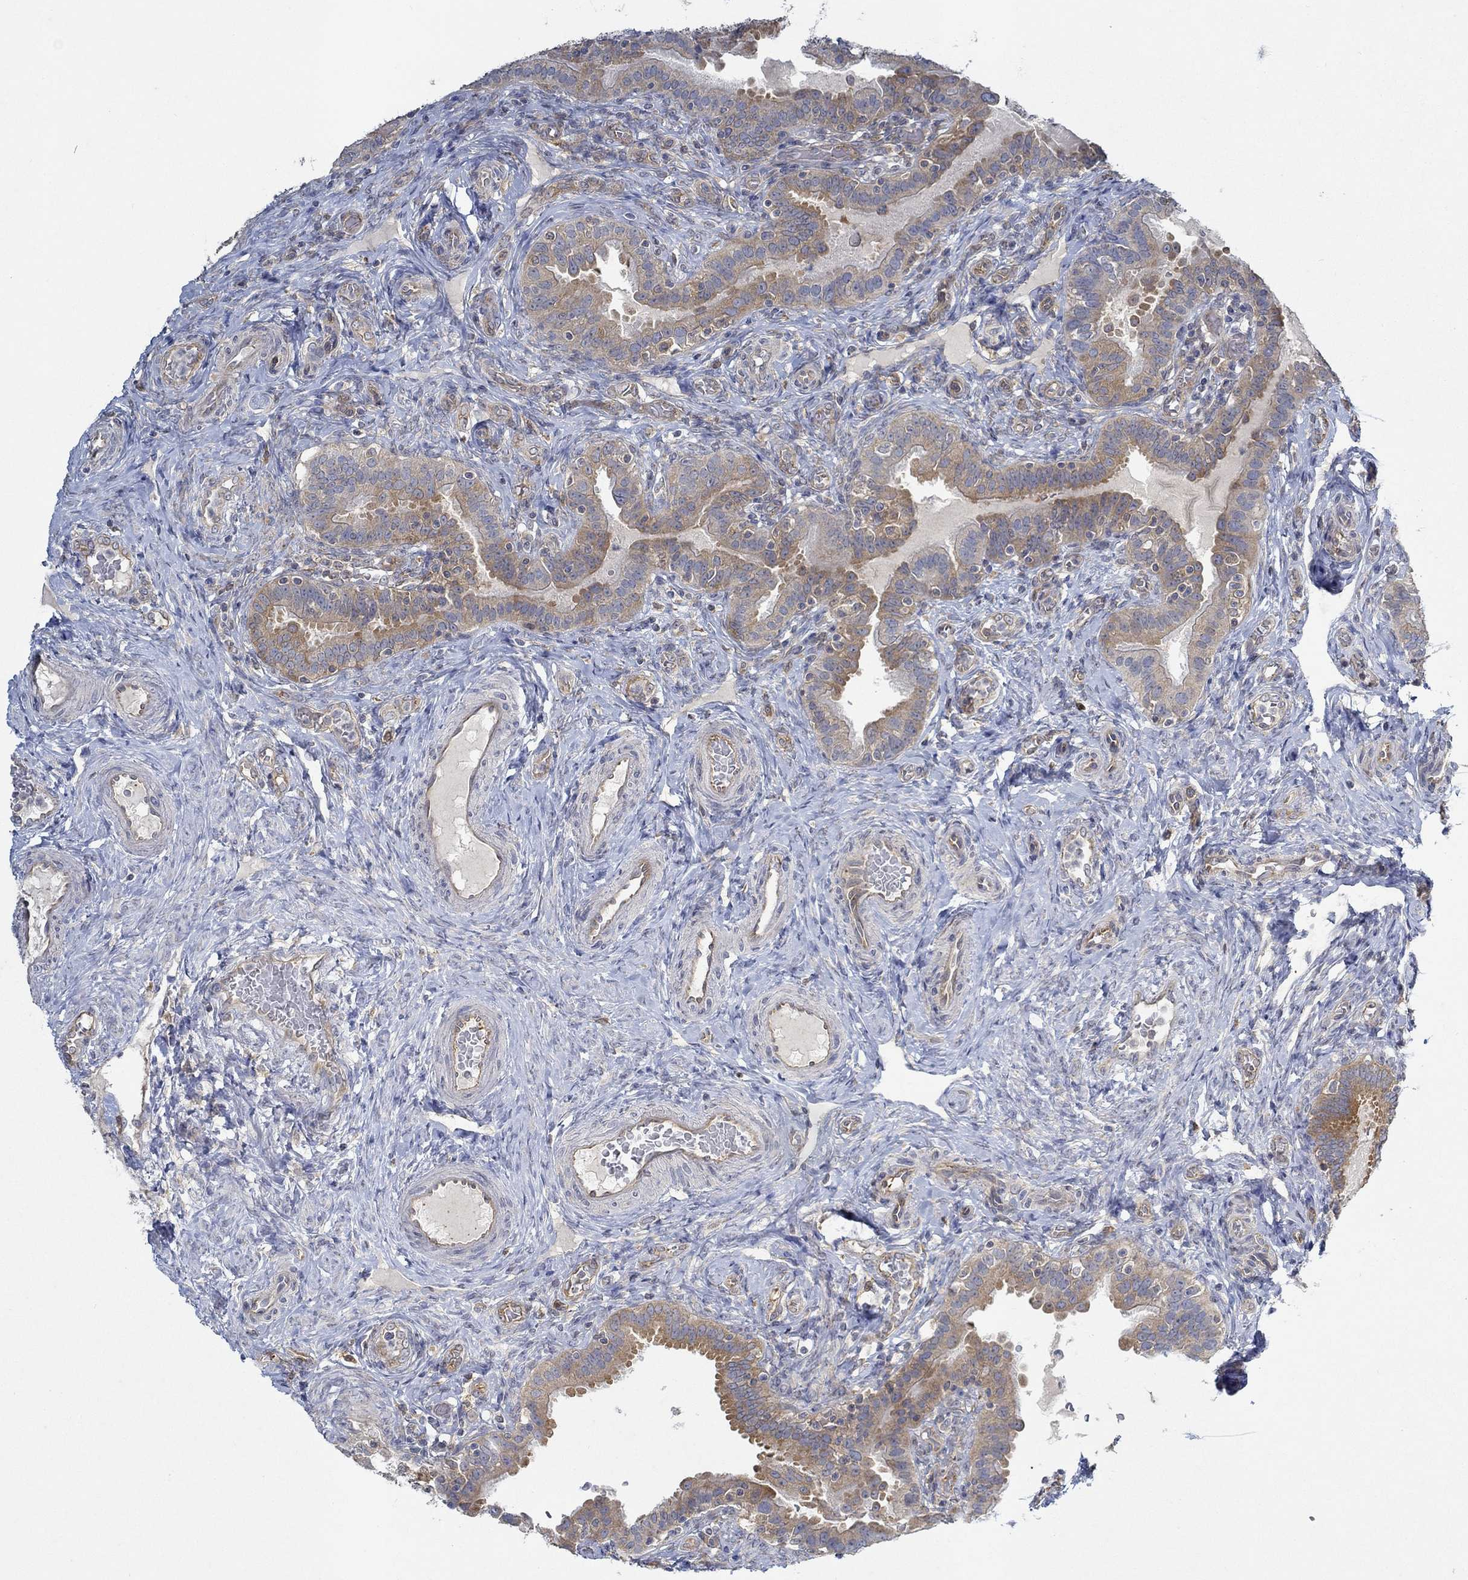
{"staining": {"intensity": "moderate", "quantity": "25%-75%", "location": "cytoplasmic/membranous"}, "tissue": "fallopian tube", "cell_type": "Glandular cells", "image_type": "normal", "snomed": [{"axis": "morphology", "description": "Normal tissue, NOS"}, {"axis": "topography", "description": "Fallopian tube"}, {"axis": "topography", "description": "Ovary"}], "caption": "Immunohistochemical staining of normal fallopian tube demonstrates moderate cytoplasmic/membranous protein staining in about 25%-75% of glandular cells. (DAB IHC, brown staining for protein, blue staining for nuclei).", "gene": "MTHFR", "patient": {"sex": "female", "age": 41}}